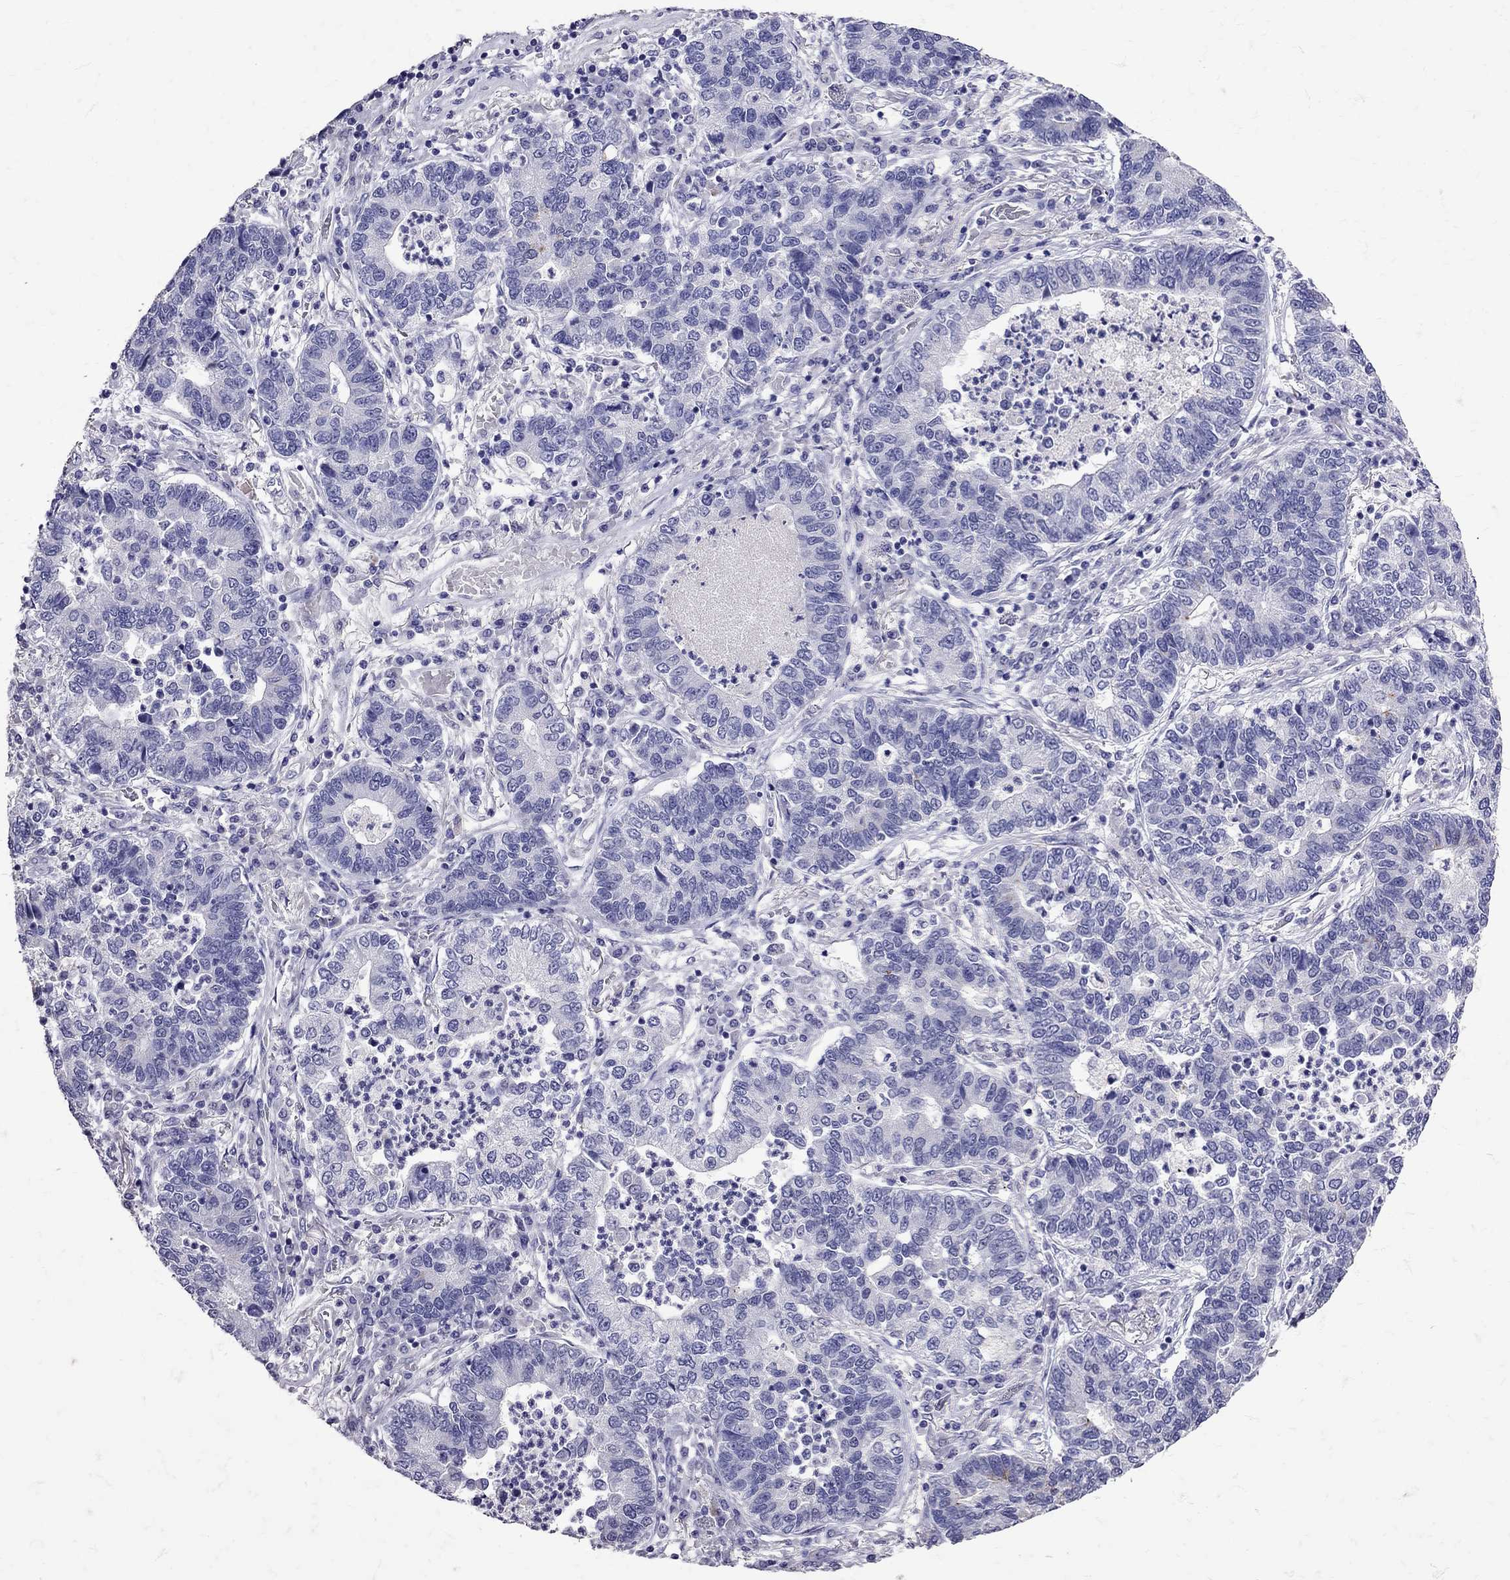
{"staining": {"intensity": "negative", "quantity": "none", "location": "none"}, "tissue": "lung cancer", "cell_type": "Tumor cells", "image_type": "cancer", "snomed": [{"axis": "morphology", "description": "Adenocarcinoma, NOS"}, {"axis": "topography", "description": "Lung"}], "caption": "Immunohistochemical staining of lung adenocarcinoma demonstrates no significant staining in tumor cells. The staining is performed using DAB (3,3'-diaminobenzidine) brown chromogen with nuclei counter-stained in using hematoxylin.", "gene": "SST", "patient": {"sex": "female", "age": 57}}